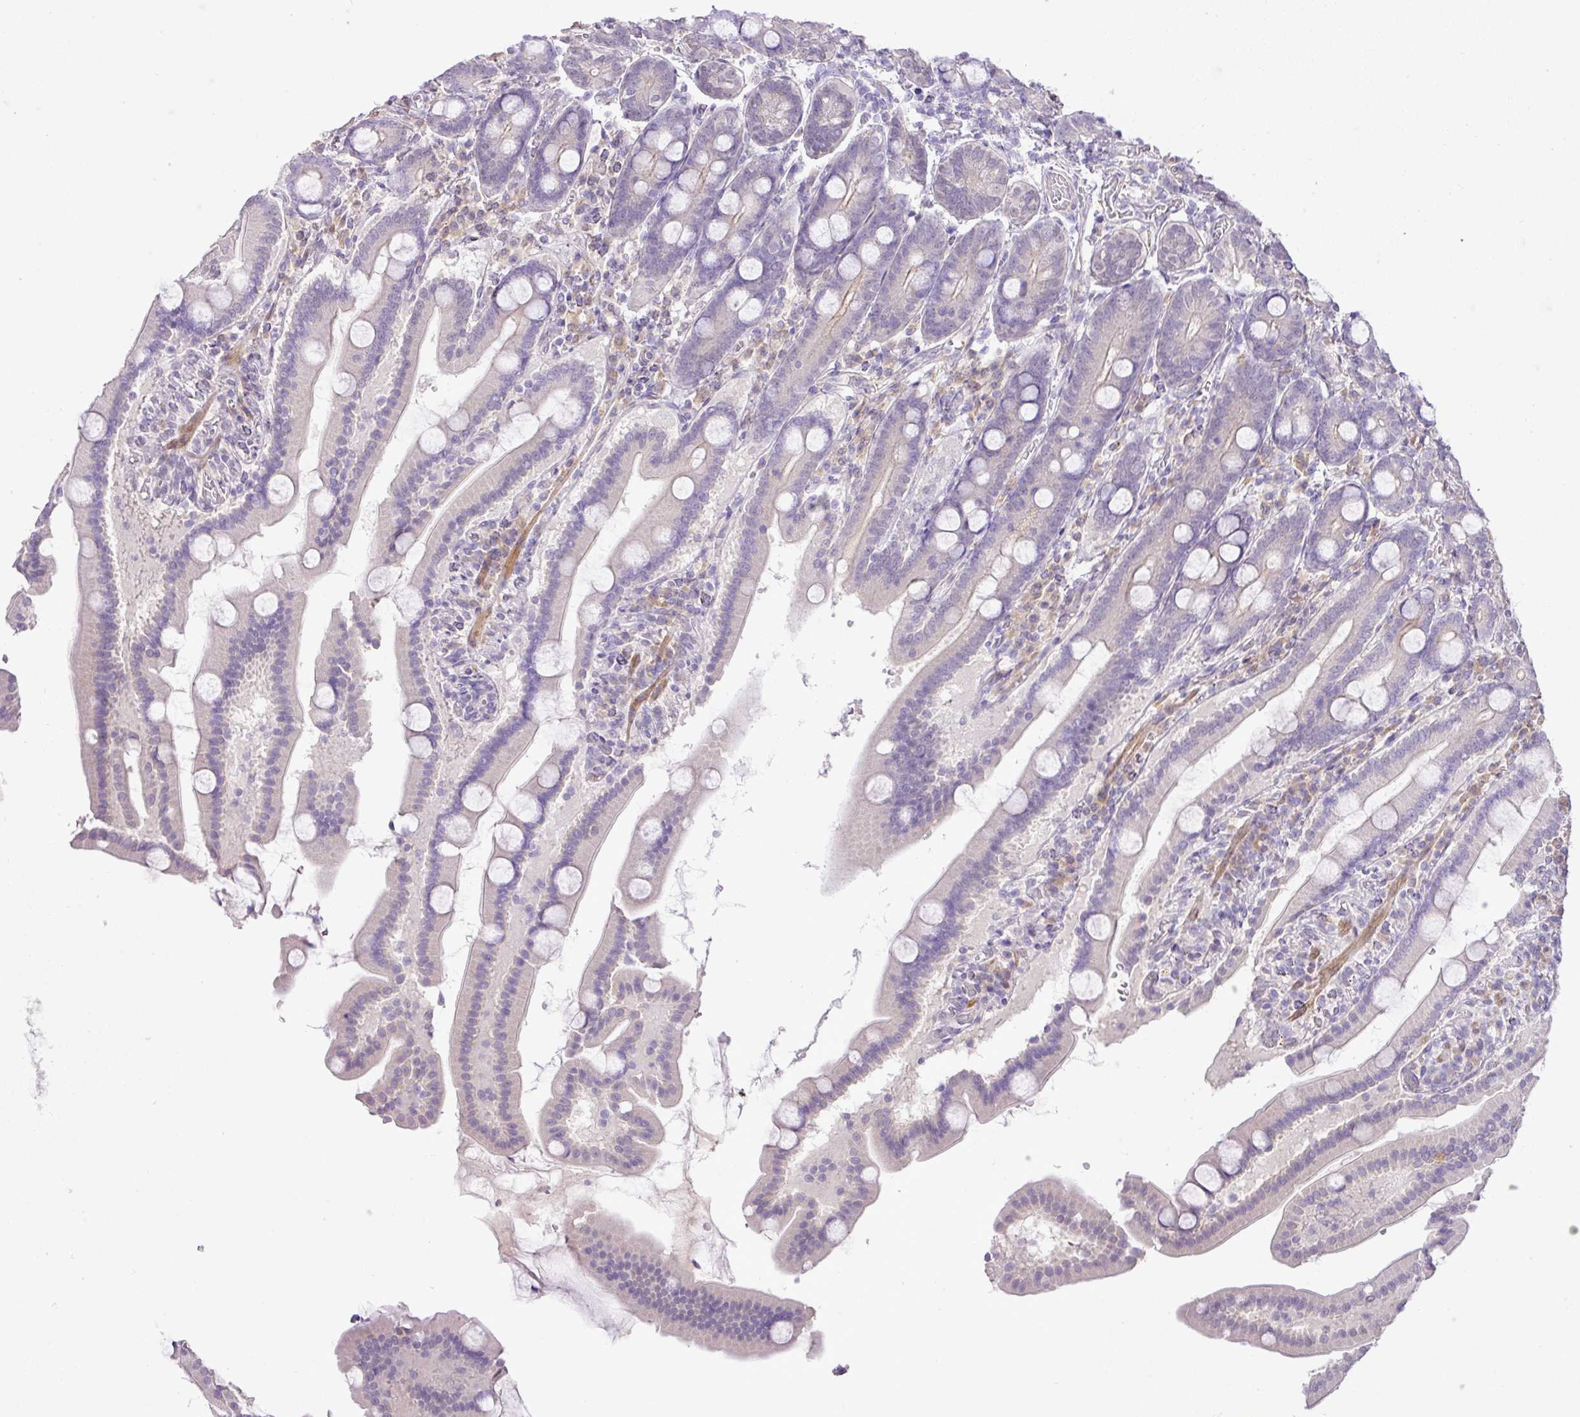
{"staining": {"intensity": "negative", "quantity": "none", "location": "none"}, "tissue": "duodenum", "cell_type": "Glandular cells", "image_type": "normal", "snomed": [{"axis": "morphology", "description": "Normal tissue, NOS"}, {"axis": "topography", "description": "Duodenum"}], "caption": "The micrograph demonstrates no staining of glandular cells in unremarkable duodenum.", "gene": "DIP2A", "patient": {"sex": "male", "age": 55}}